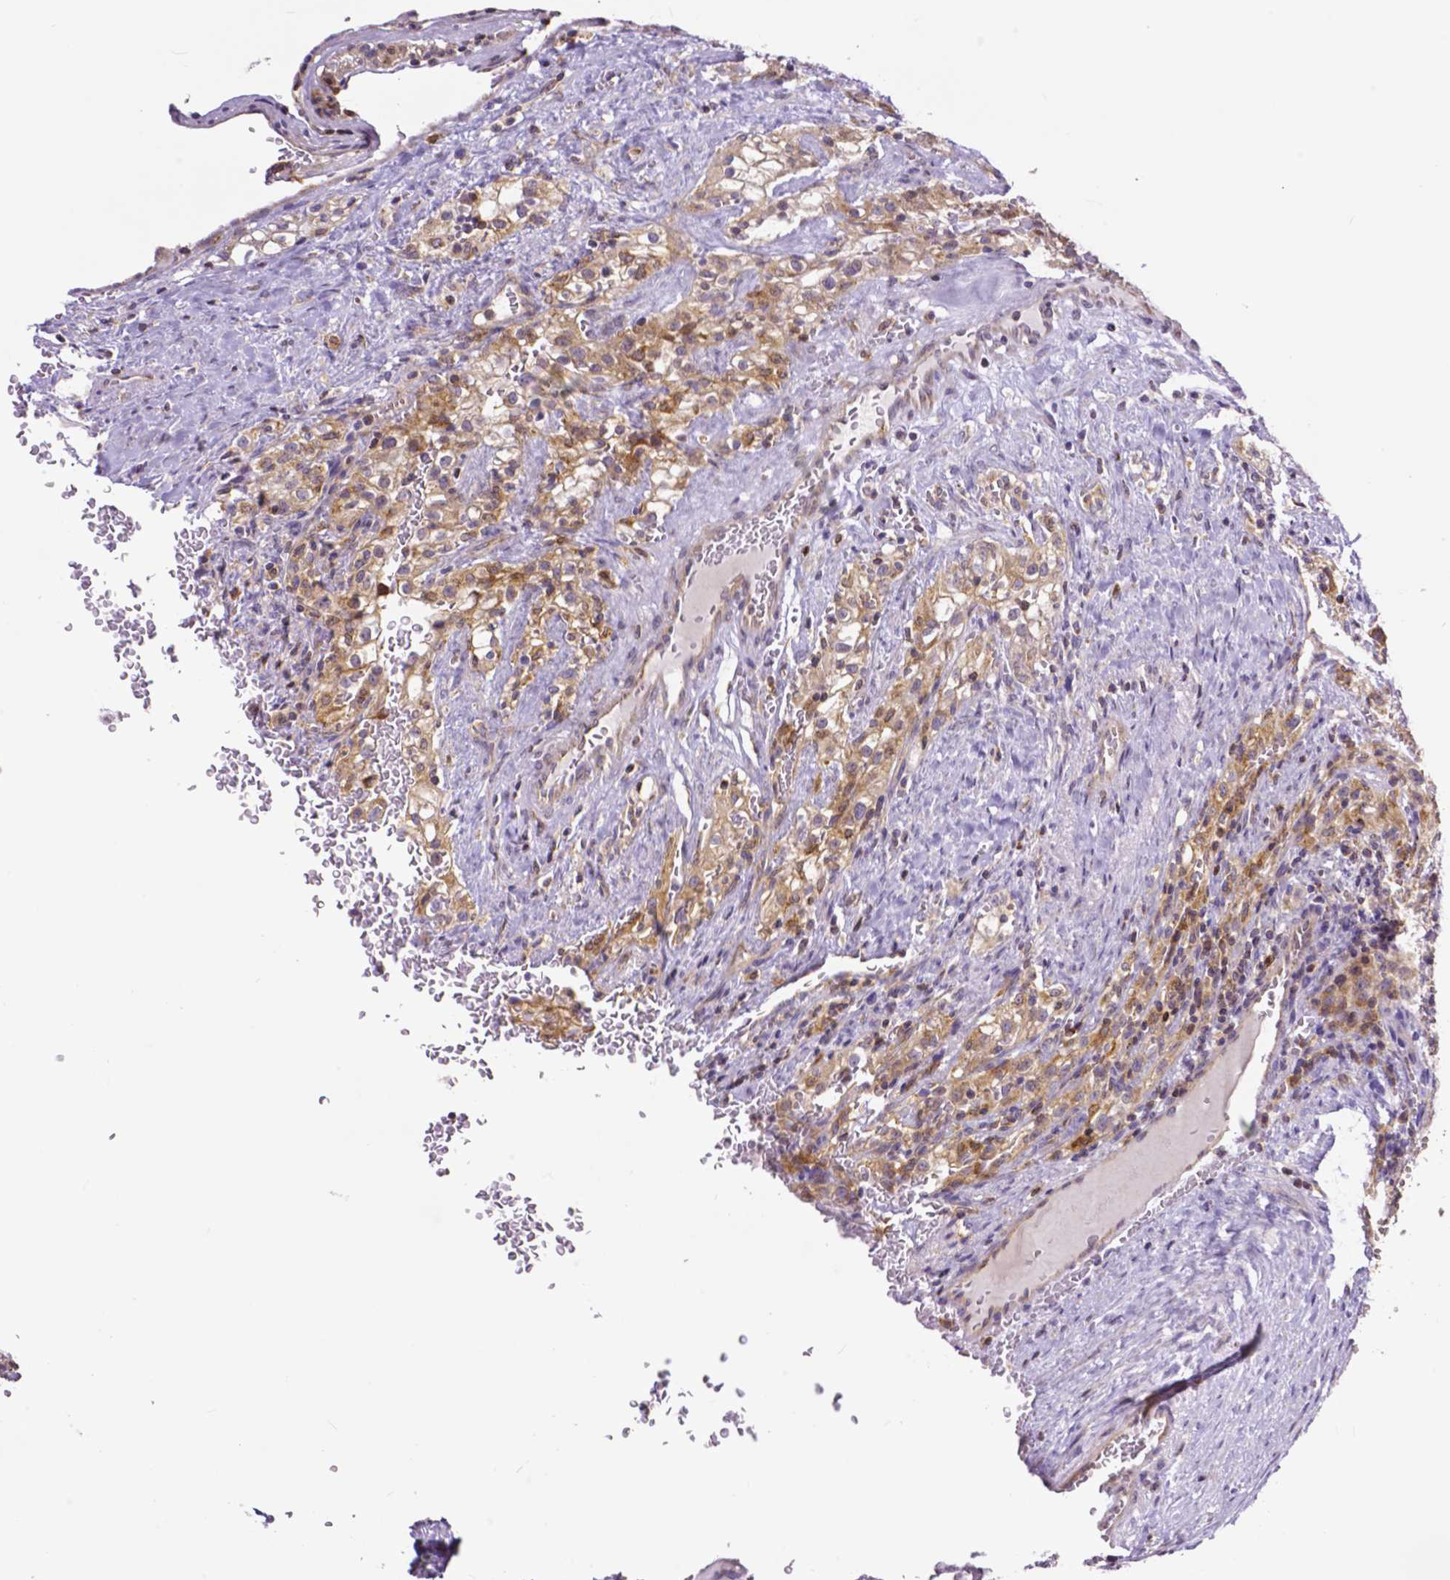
{"staining": {"intensity": "moderate", "quantity": ">75%", "location": "cytoplasmic/membranous"}, "tissue": "renal cancer", "cell_type": "Tumor cells", "image_type": "cancer", "snomed": [{"axis": "morphology", "description": "Adenocarcinoma, NOS"}, {"axis": "topography", "description": "Kidney"}], "caption": "Tumor cells exhibit medium levels of moderate cytoplasmic/membranous expression in about >75% of cells in human renal cancer (adenocarcinoma).", "gene": "MCL1", "patient": {"sex": "female", "age": 74}}